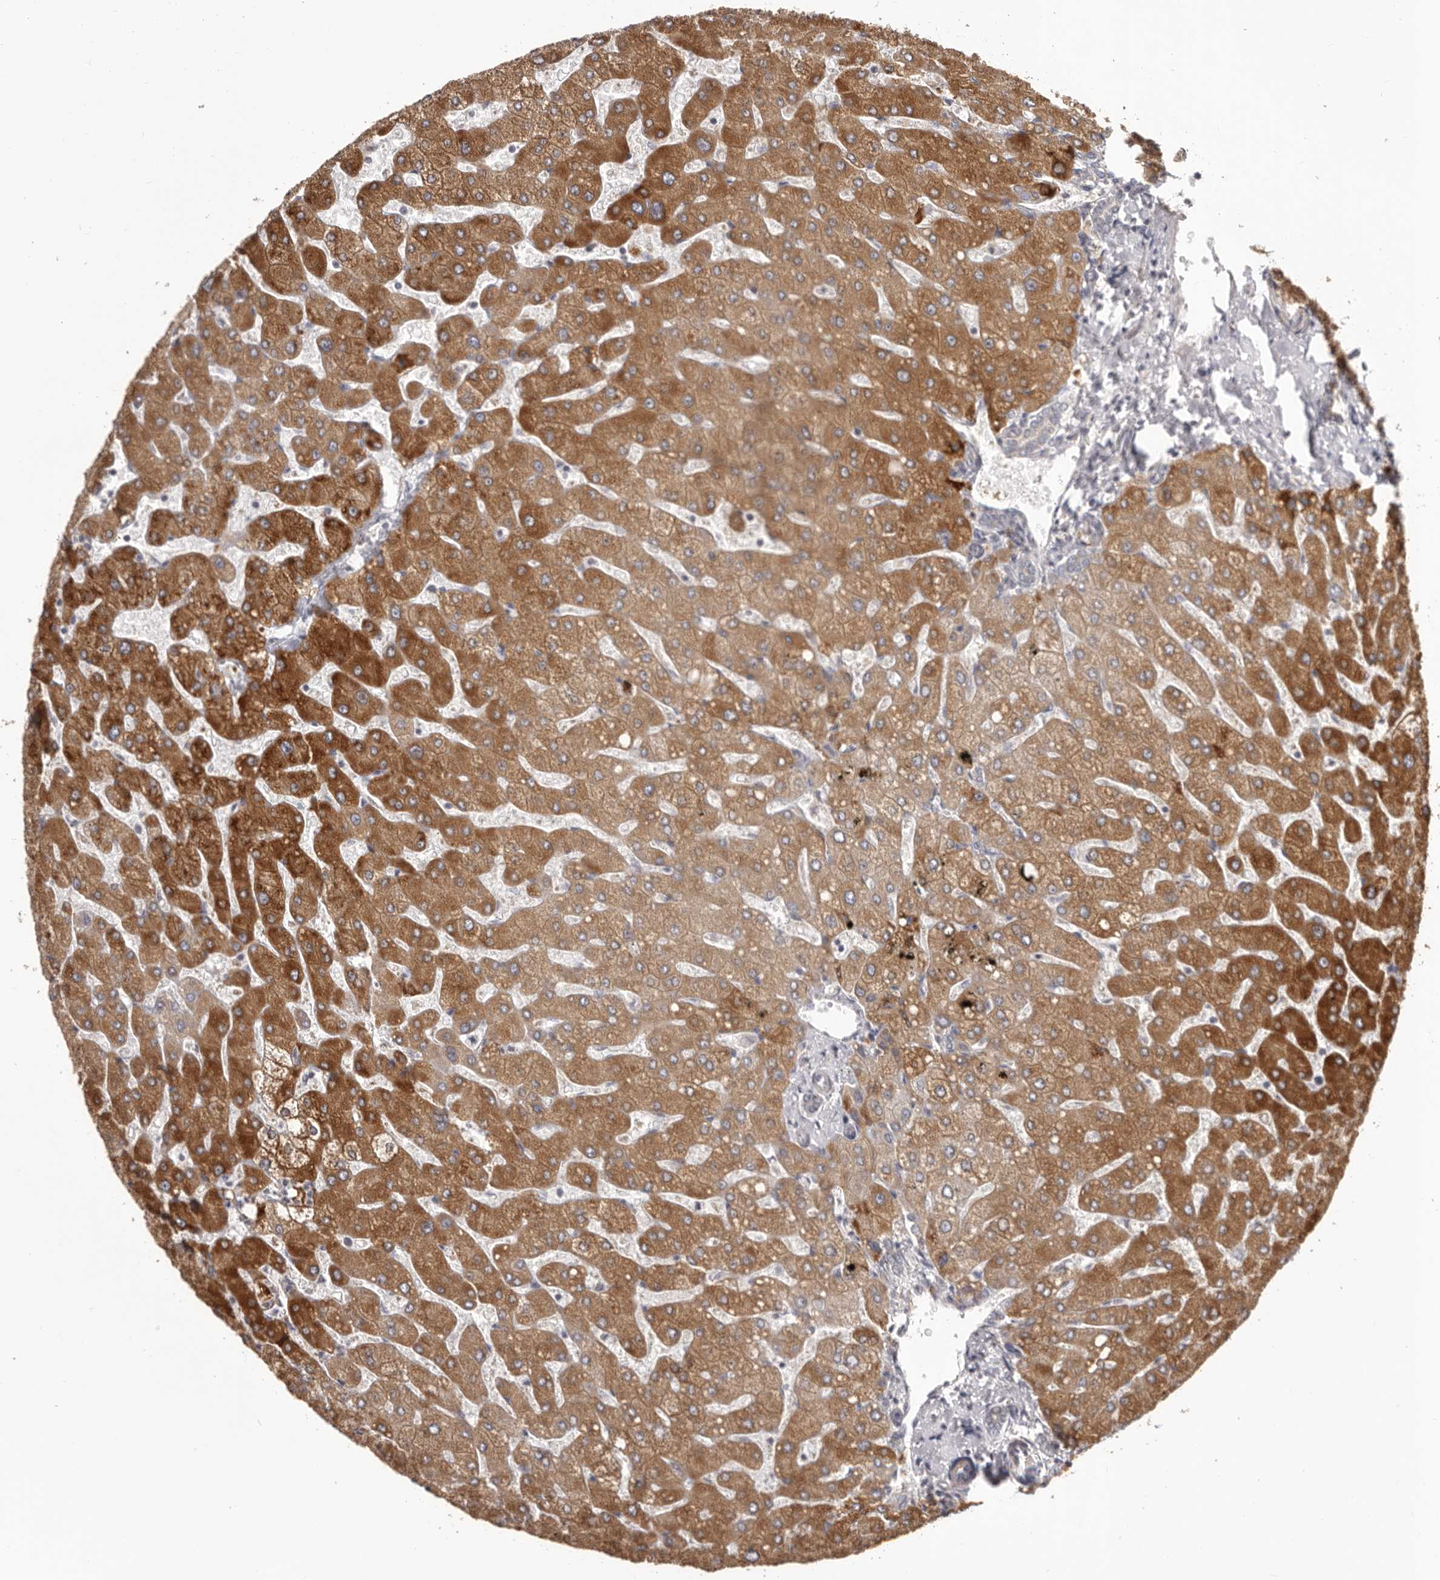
{"staining": {"intensity": "negative", "quantity": "none", "location": "none"}, "tissue": "liver", "cell_type": "Cholangiocytes", "image_type": "normal", "snomed": [{"axis": "morphology", "description": "Normal tissue, NOS"}, {"axis": "topography", "description": "Liver"}], "caption": "Immunohistochemical staining of normal human liver displays no significant positivity in cholangiocytes. (IHC, brightfield microscopy, high magnification).", "gene": "HRH1", "patient": {"sex": "male", "age": 55}}